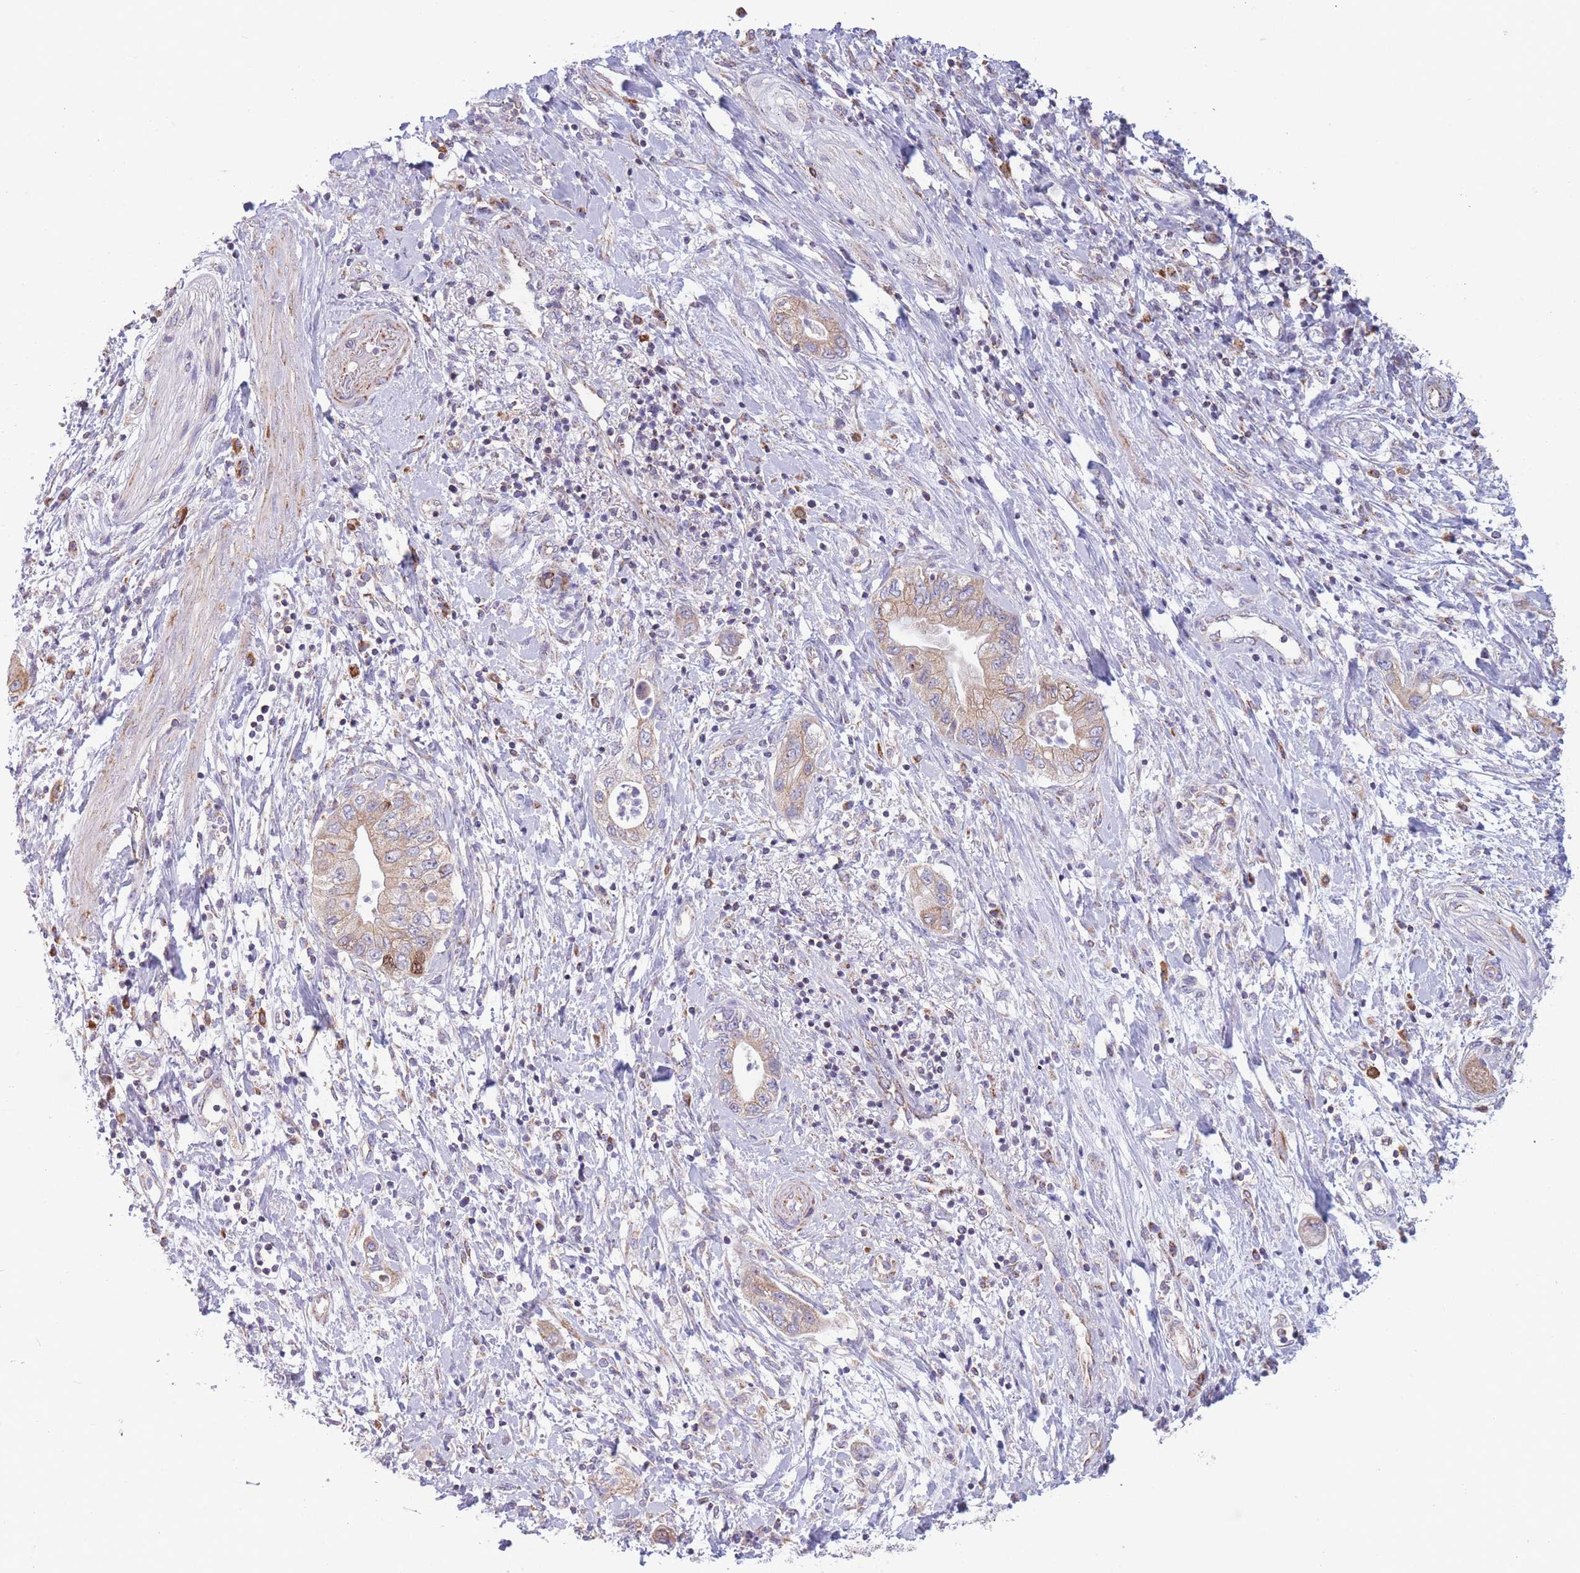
{"staining": {"intensity": "weak", "quantity": "25%-75%", "location": "cytoplasmic/membranous"}, "tissue": "pancreatic cancer", "cell_type": "Tumor cells", "image_type": "cancer", "snomed": [{"axis": "morphology", "description": "Adenocarcinoma, NOS"}, {"axis": "topography", "description": "Pancreas"}], "caption": "Weak cytoplasmic/membranous staining is identified in approximately 25%-75% of tumor cells in adenocarcinoma (pancreatic). The protein of interest is stained brown, and the nuclei are stained in blue (DAB (3,3'-diaminobenzidine) IHC with brightfield microscopy, high magnification).", "gene": "PDHA1", "patient": {"sex": "female", "age": 73}}